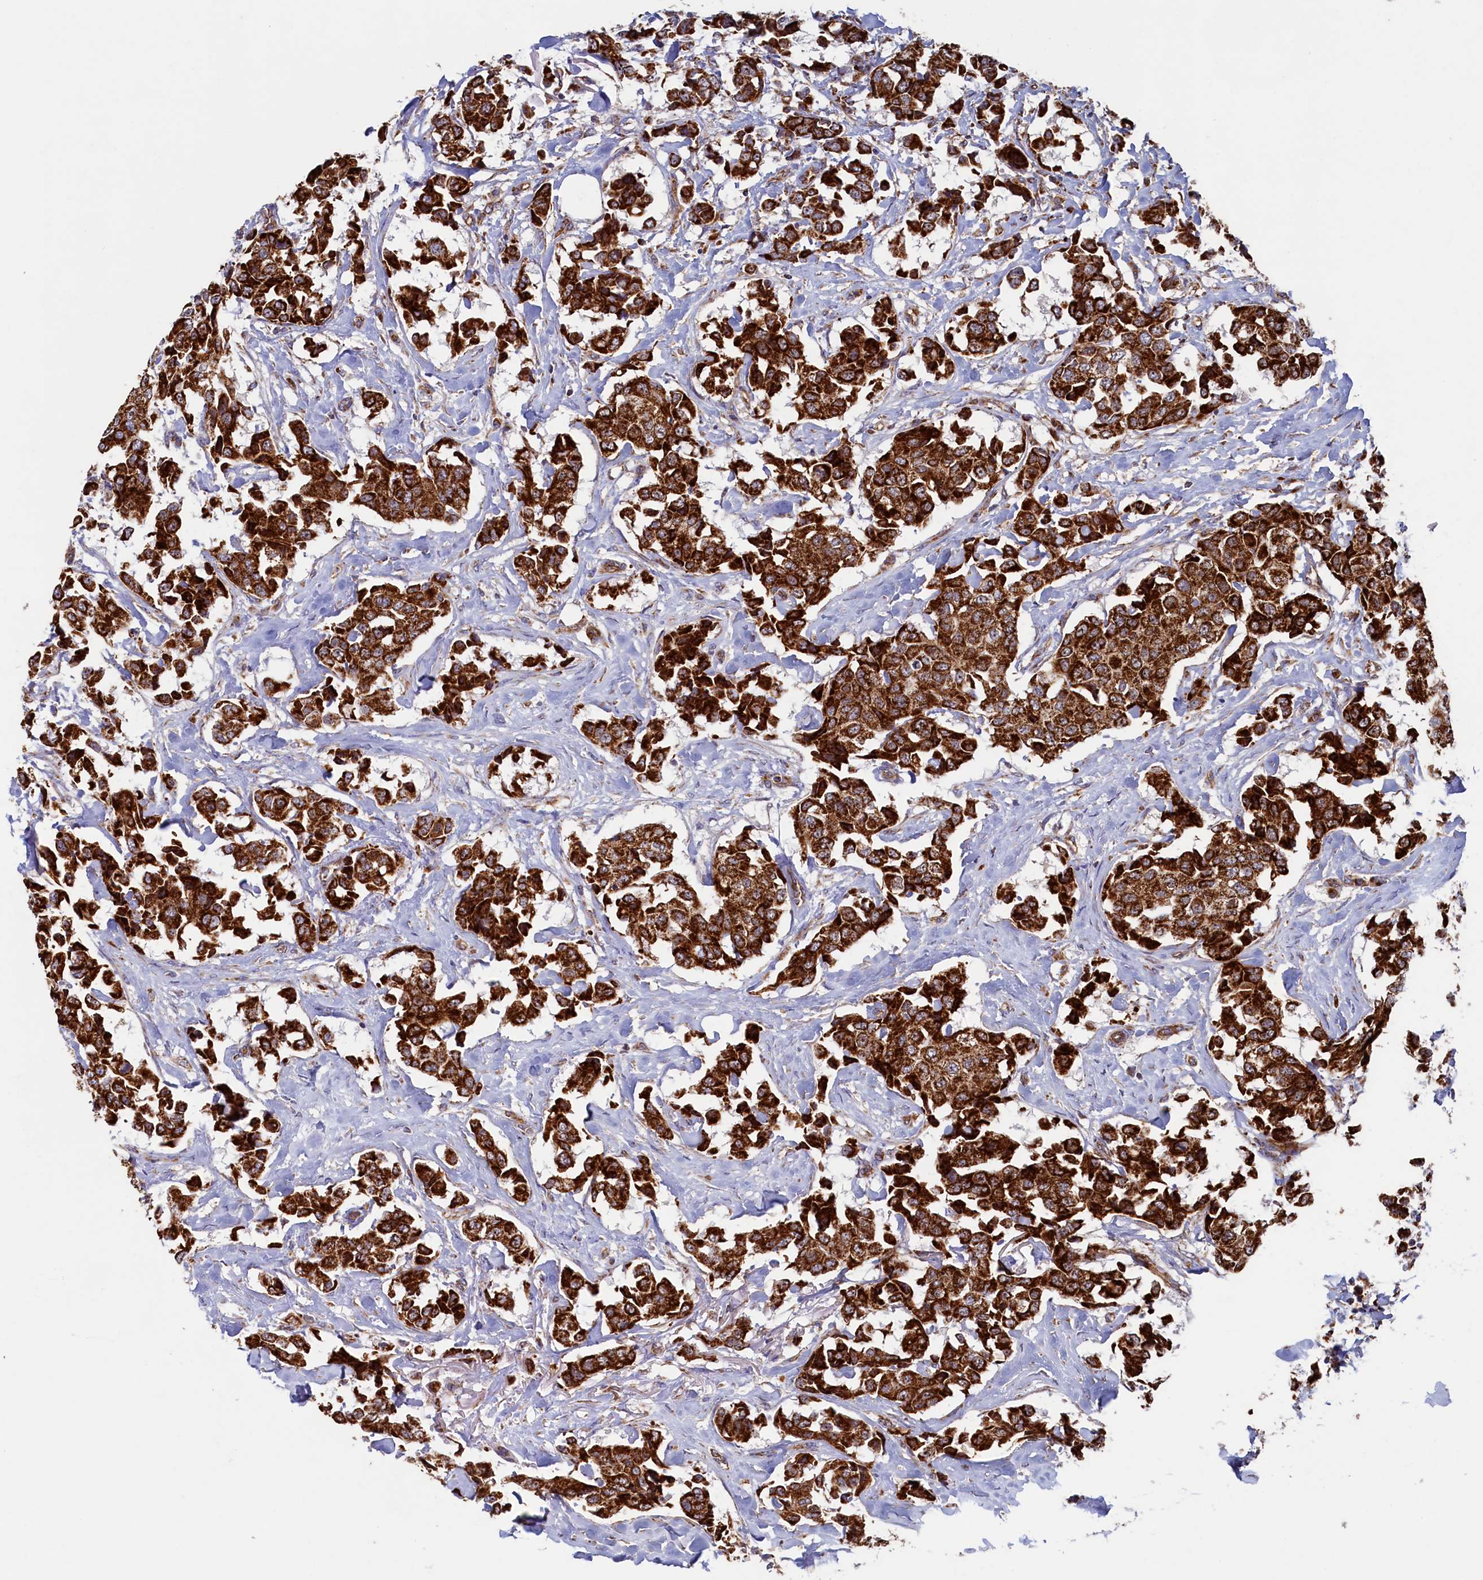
{"staining": {"intensity": "strong", "quantity": ">75%", "location": "cytoplasmic/membranous"}, "tissue": "breast cancer", "cell_type": "Tumor cells", "image_type": "cancer", "snomed": [{"axis": "morphology", "description": "Duct carcinoma"}, {"axis": "topography", "description": "Breast"}], "caption": "Protein analysis of breast cancer tissue demonstrates strong cytoplasmic/membranous positivity in about >75% of tumor cells.", "gene": "UBE3B", "patient": {"sex": "female", "age": 80}}